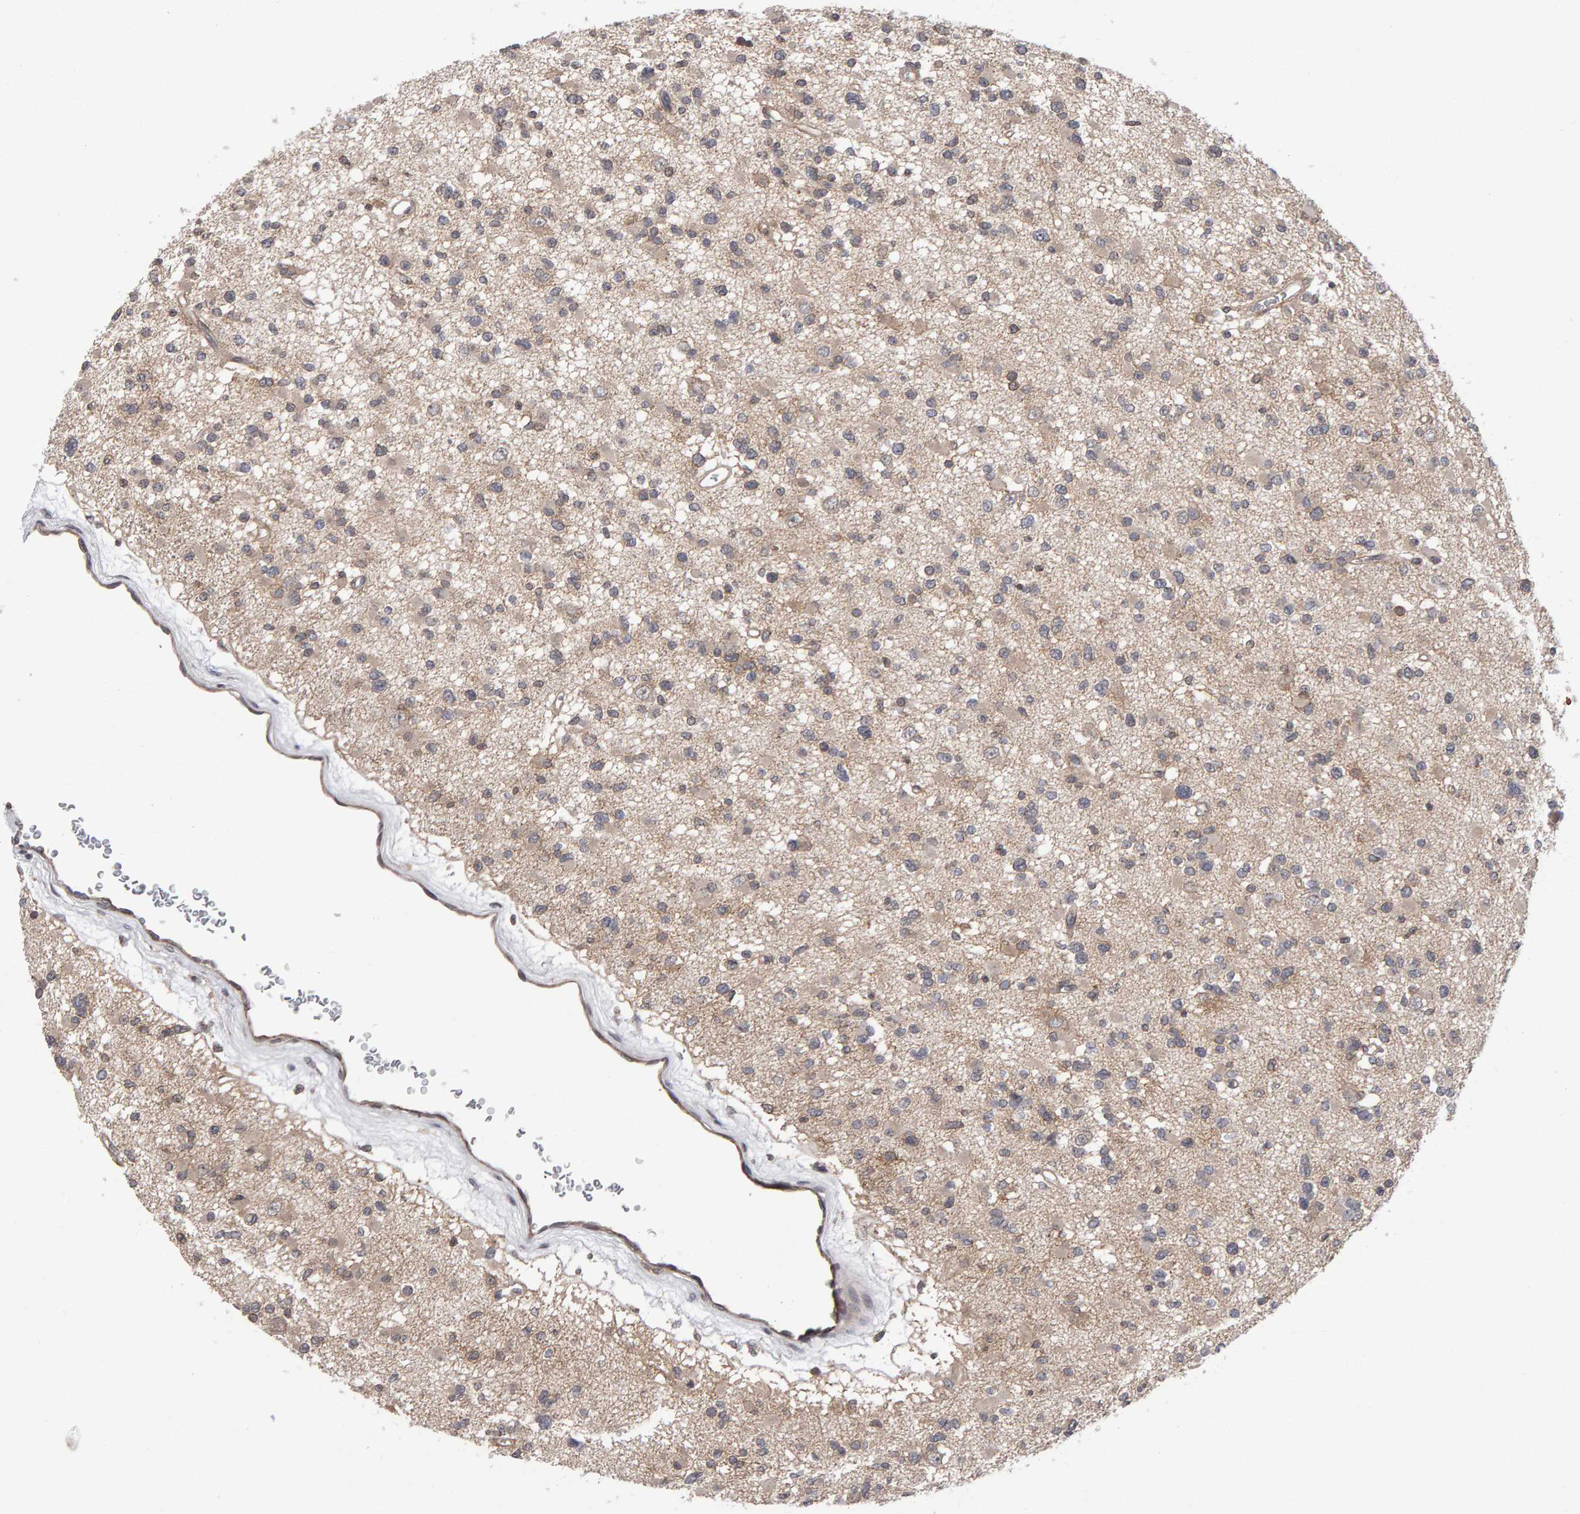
{"staining": {"intensity": "weak", "quantity": ">75%", "location": "cytoplasmic/membranous"}, "tissue": "glioma", "cell_type": "Tumor cells", "image_type": "cancer", "snomed": [{"axis": "morphology", "description": "Glioma, malignant, Low grade"}, {"axis": "topography", "description": "Brain"}], "caption": "Immunohistochemical staining of glioma displays weak cytoplasmic/membranous protein staining in approximately >75% of tumor cells.", "gene": "SCRIB", "patient": {"sex": "female", "age": 22}}